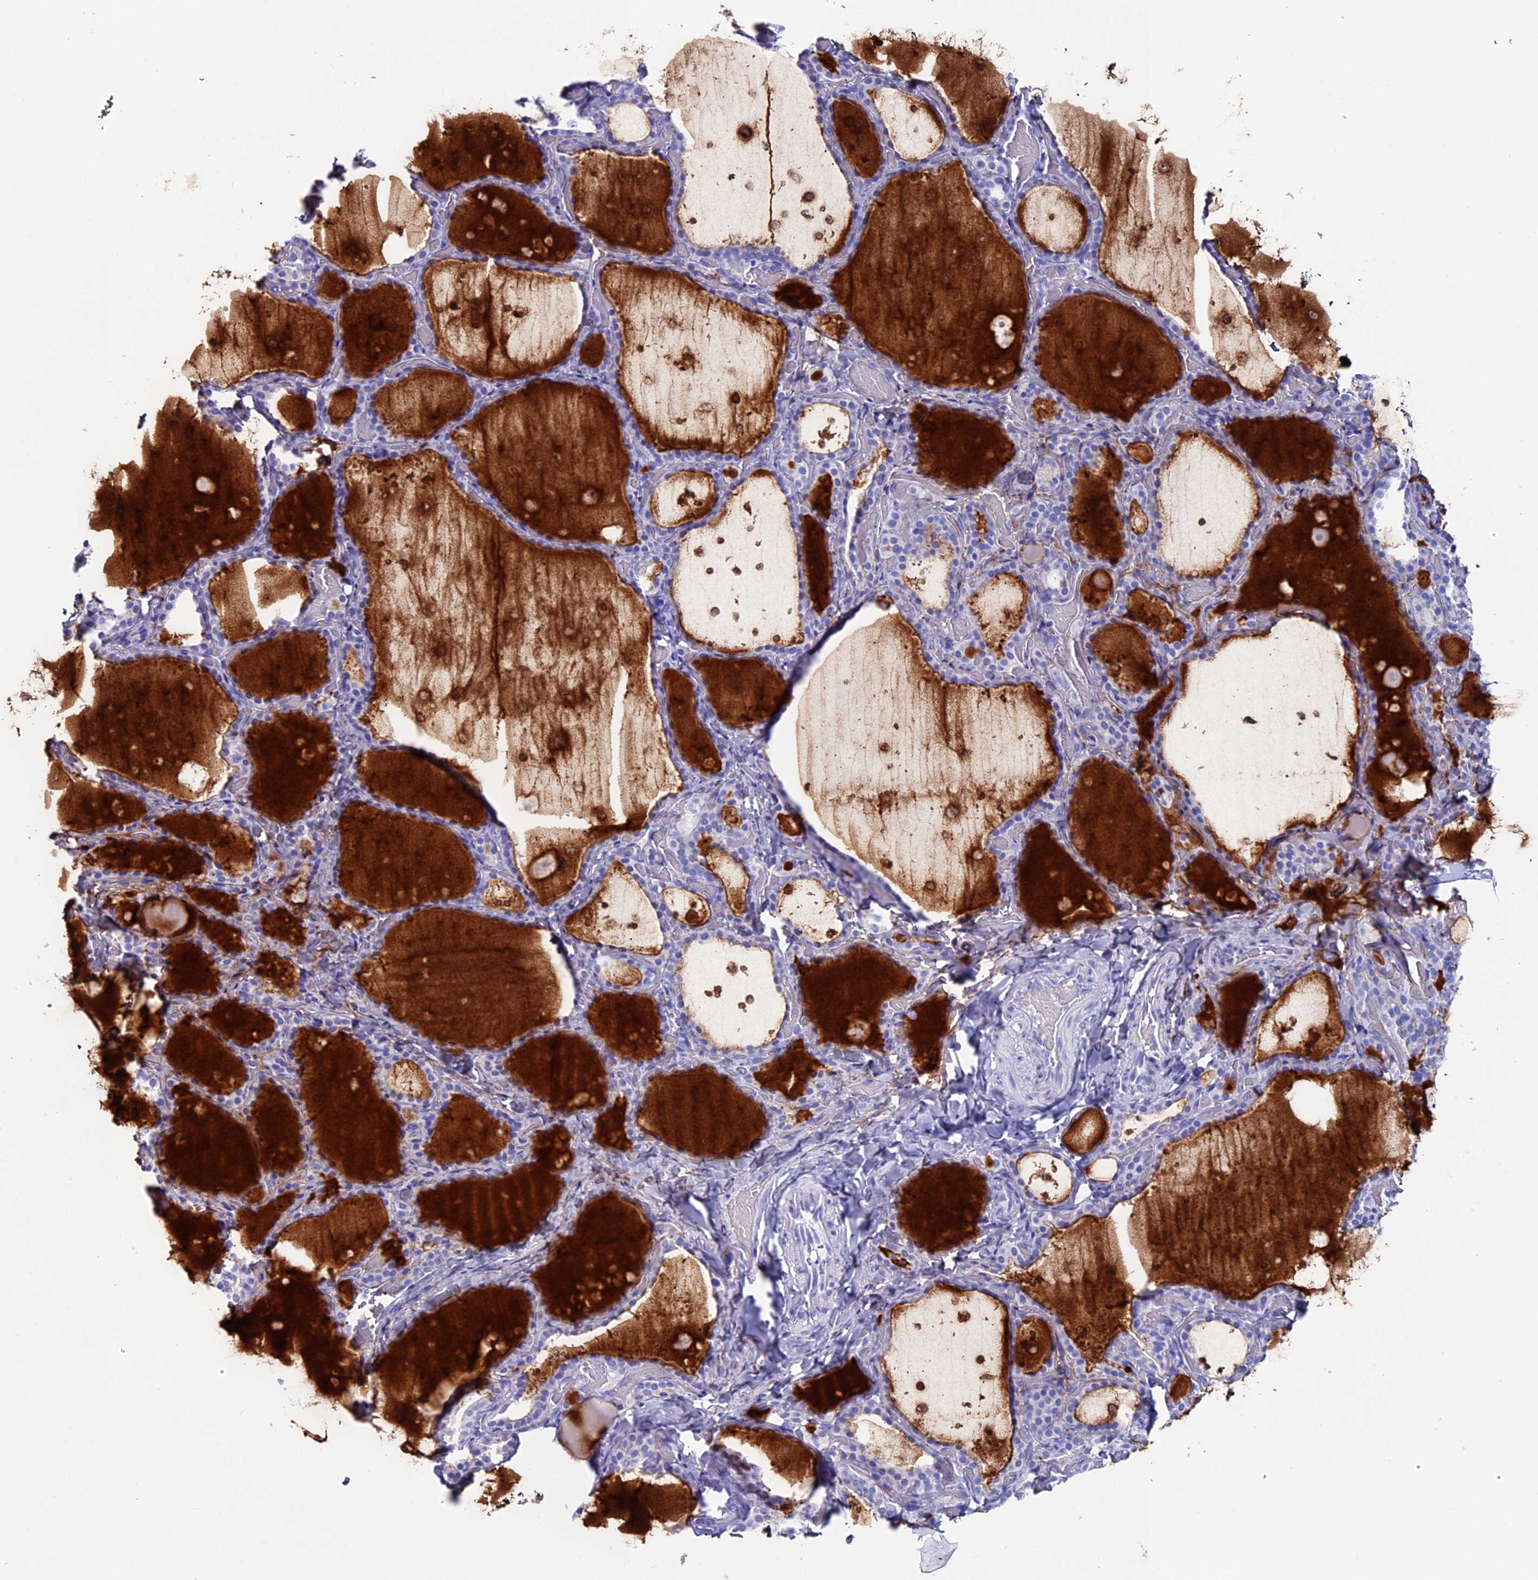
{"staining": {"intensity": "negative", "quantity": "none", "location": "none"}, "tissue": "thyroid gland", "cell_type": "Glandular cells", "image_type": "normal", "snomed": [{"axis": "morphology", "description": "Normal tissue, NOS"}, {"axis": "topography", "description": "Thyroid gland"}], "caption": "The immunohistochemistry (IHC) histopathology image has no significant expression in glandular cells of thyroid gland.", "gene": "ANKRD29", "patient": {"sex": "female", "age": 44}}